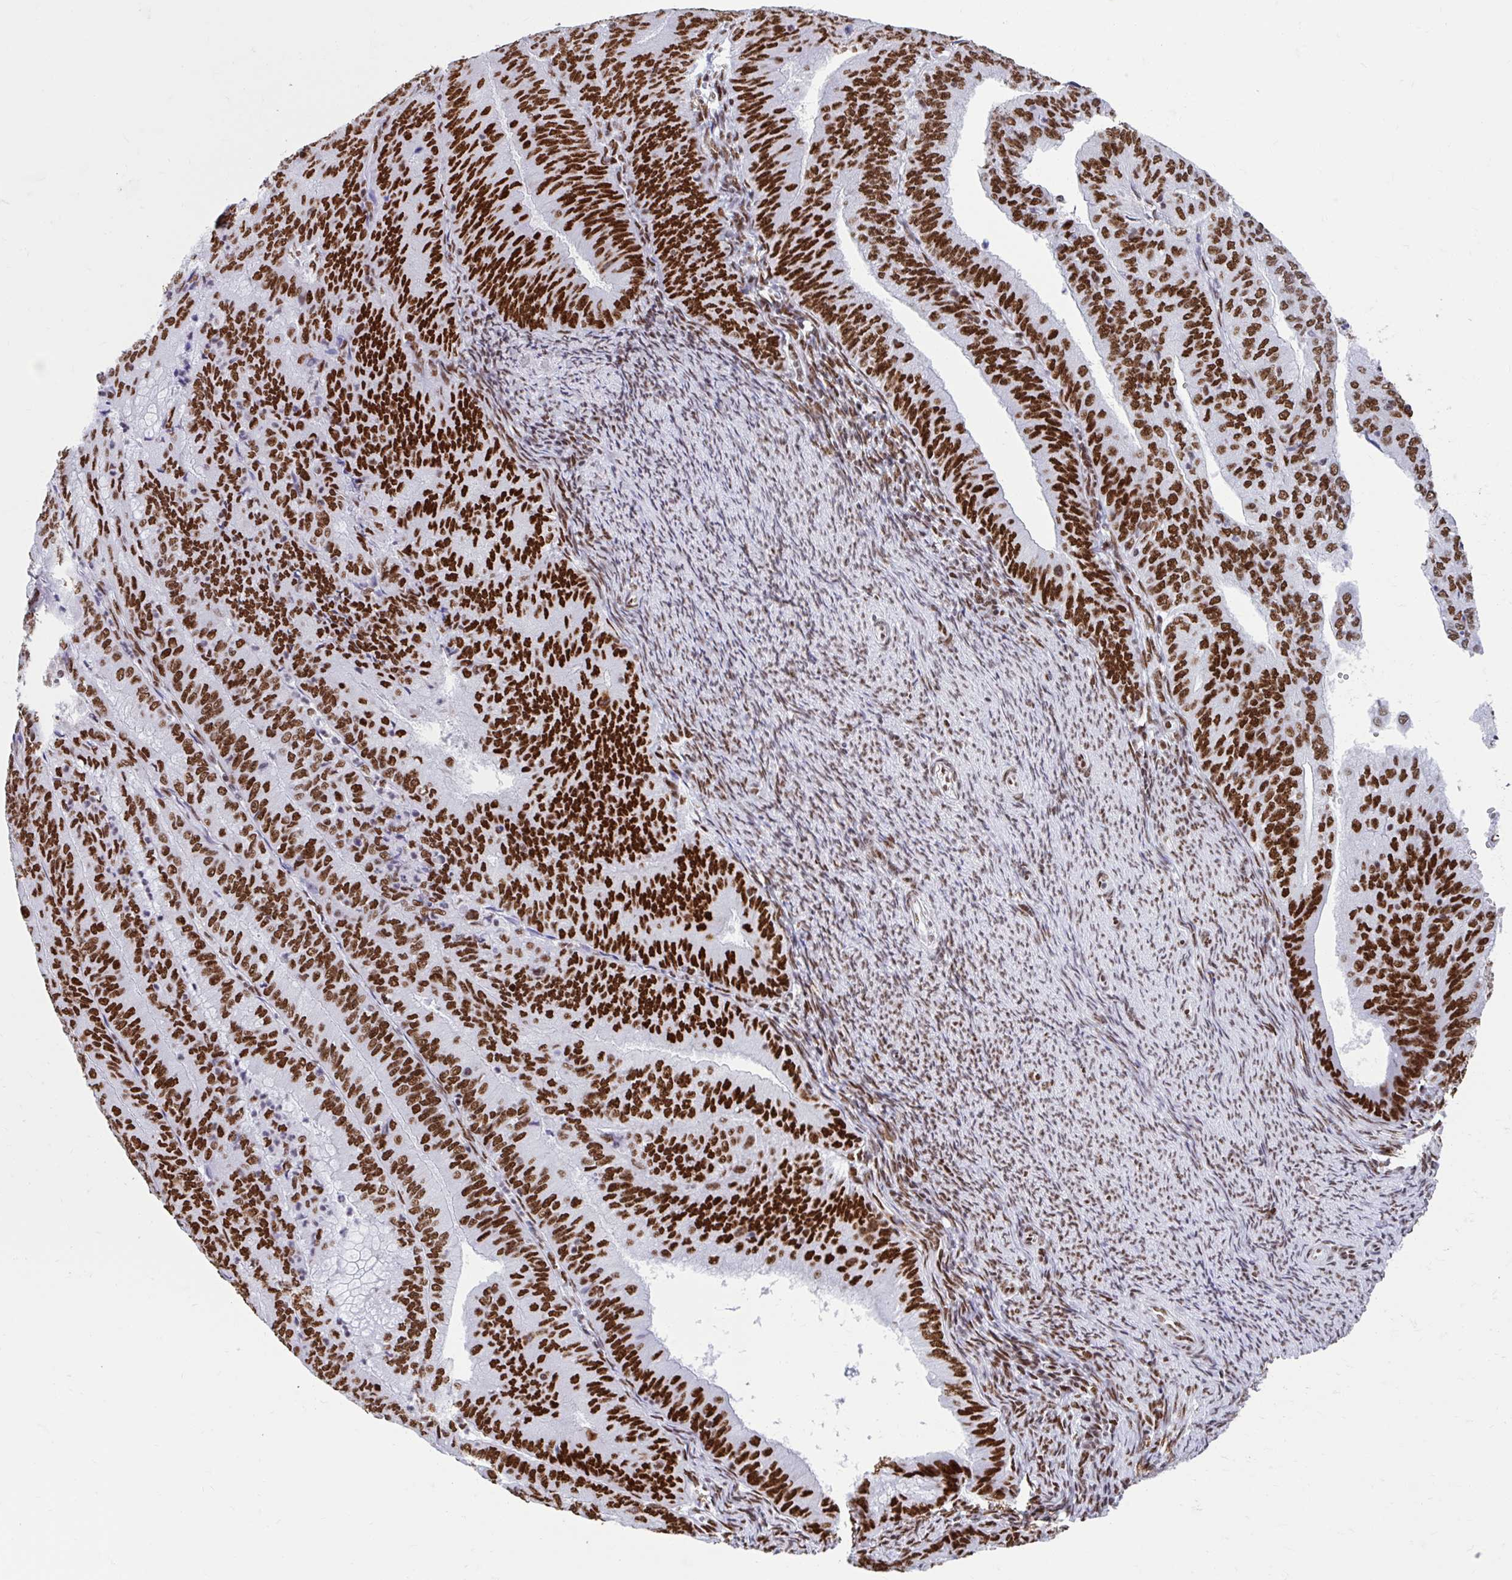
{"staining": {"intensity": "strong", "quantity": ">75%", "location": "nuclear"}, "tissue": "endometrial cancer", "cell_type": "Tumor cells", "image_type": "cancer", "snomed": [{"axis": "morphology", "description": "Adenocarcinoma, NOS"}, {"axis": "topography", "description": "Endometrium"}], "caption": "Immunohistochemistry (IHC) (DAB (3,3'-diaminobenzidine)) staining of human adenocarcinoma (endometrial) demonstrates strong nuclear protein staining in approximately >75% of tumor cells.", "gene": "KHDRBS1", "patient": {"sex": "female", "age": 57}}